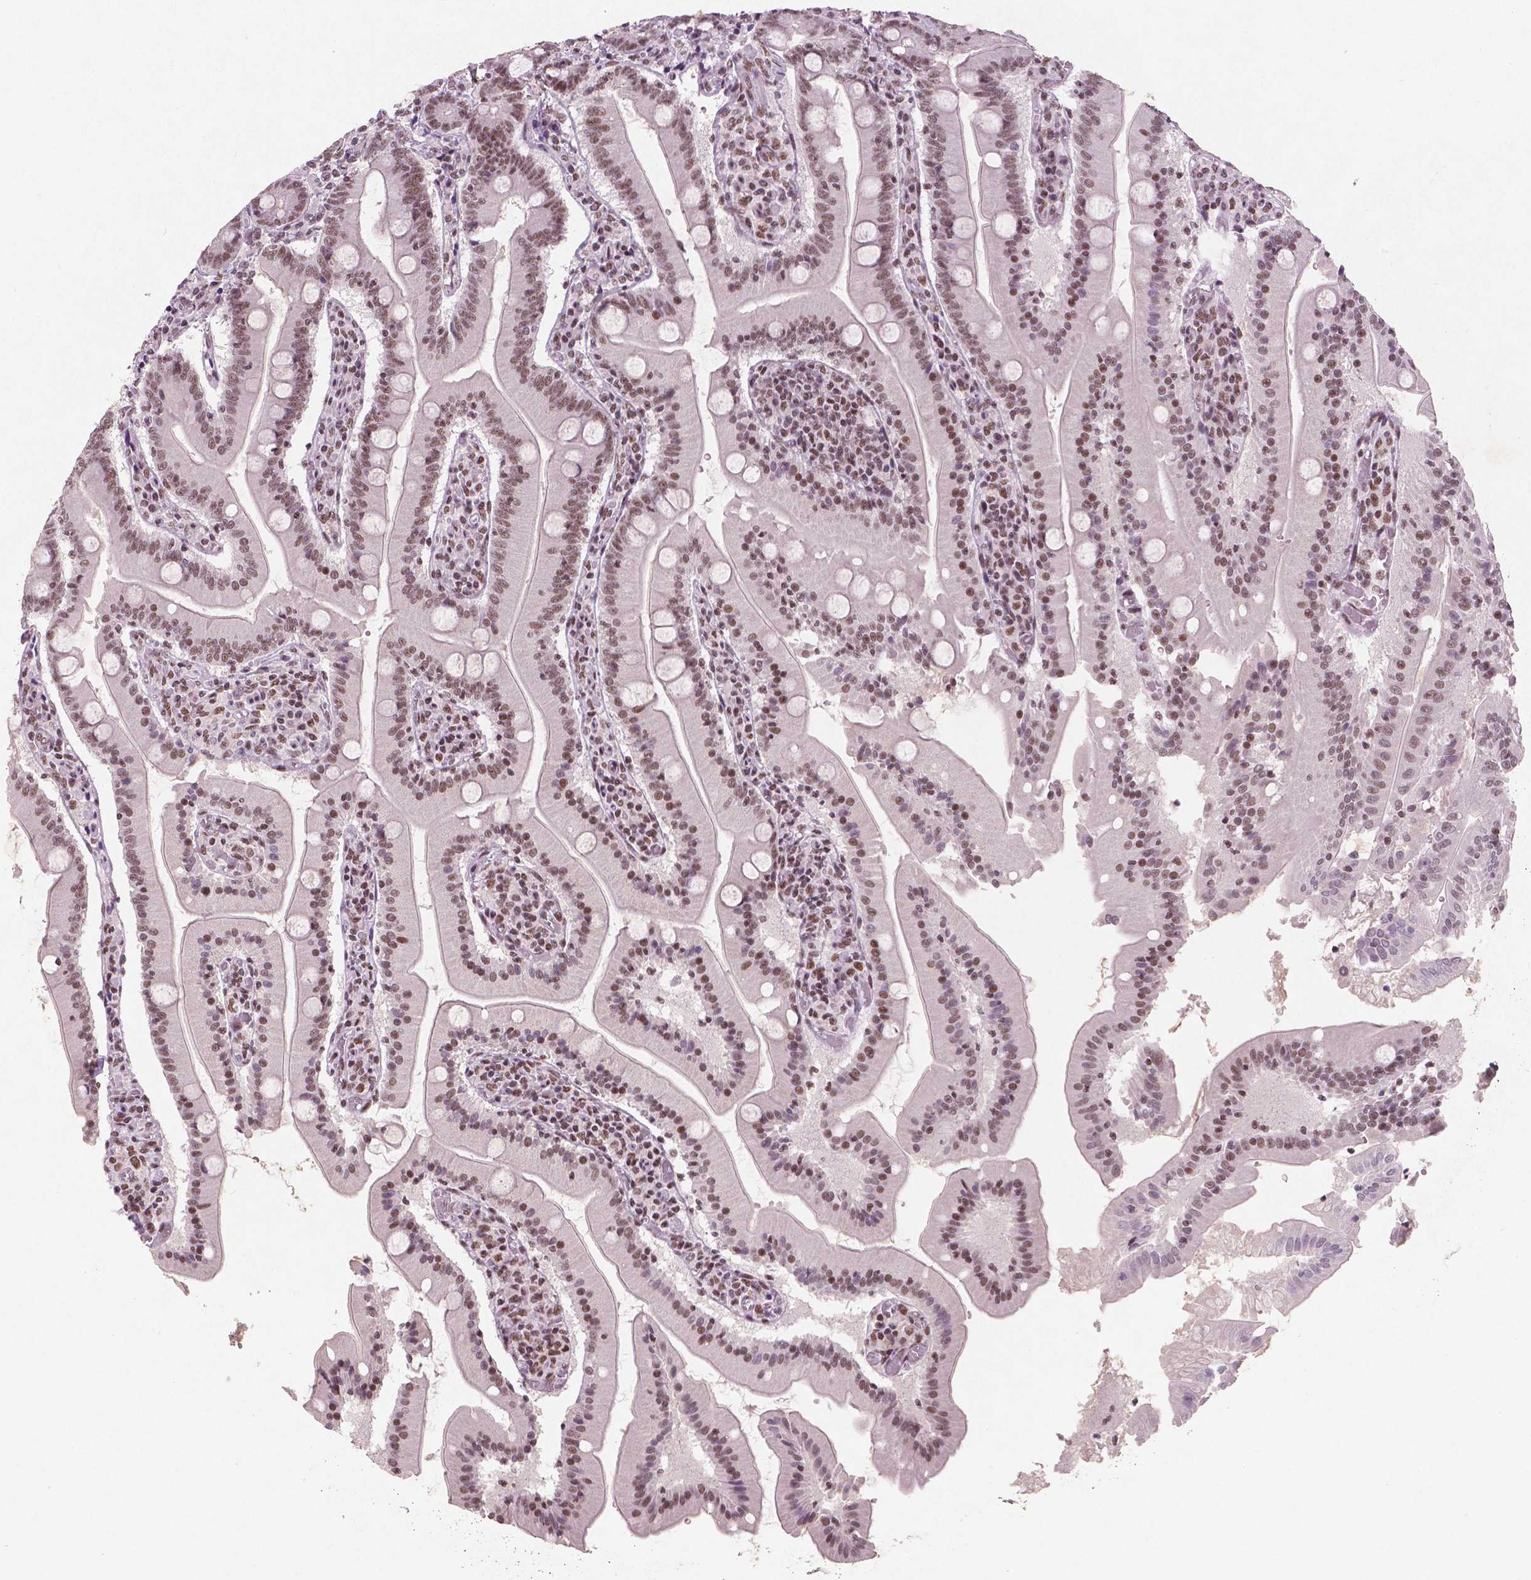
{"staining": {"intensity": "moderate", "quantity": ">75%", "location": "nuclear"}, "tissue": "small intestine", "cell_type": "Glandular cells", "image_type": "normal", "snomed": [{"axis": "morphology", "description": "Normal tissue, NOS"}, {"axis": "topography", "description": "Small intestine"}], "caption": "A high-resolution photomicrograph shows IHC staining of normal small intestine, which reveals moderate nuclear staining in approximately >75% of glandular cells. (DAB (3,3'-diaminobenzidine) = brown stain, brightfield microscopy at high magnification).", "gene": "BRD4", "patient": {"sex": "male", "age": 37}}